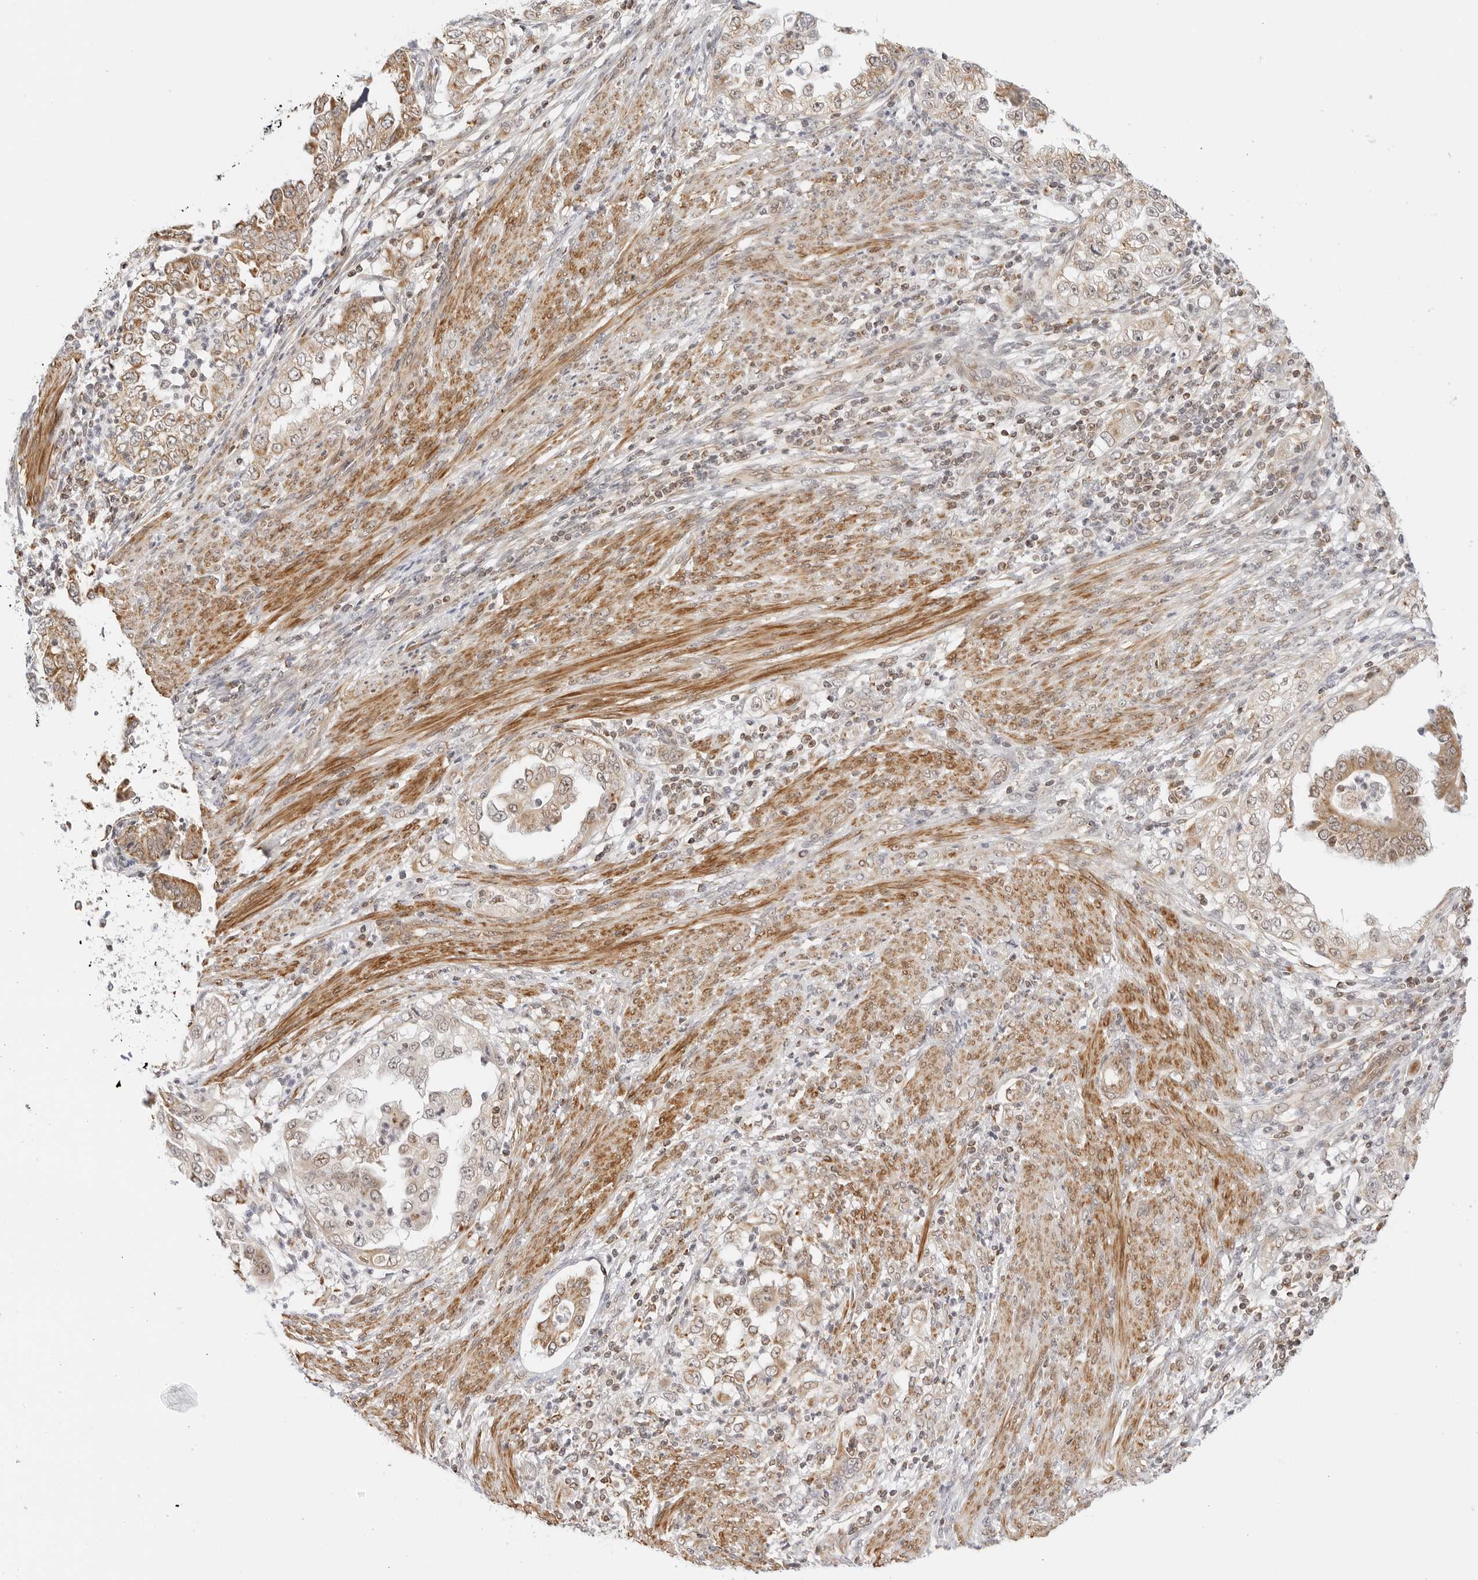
{"staining": {"intensity": "moderate", "quantity": ">75%", "location": "cytoplasmic/membranous,nuclear"}, "tissue": "endometrial cancer", "cell_type": "Tumor cells", "image_type": "cancer", "snomed": [{"axis": "morphology", "description": "Adenocarcinoma, NOS"}, {"axis": "topography", "description": "Endometrium"}], "caption": "Immunohistochemistry image of human adenocarcinoma (endometrial) stained for a protein (brown), which demonstrates medium levels of moderate cytoplasmic/membranous and nuclear positivity in about >75% of tumor cells.", "gene": "GORAB", "patient": {"sex": "female", "age": 85}}